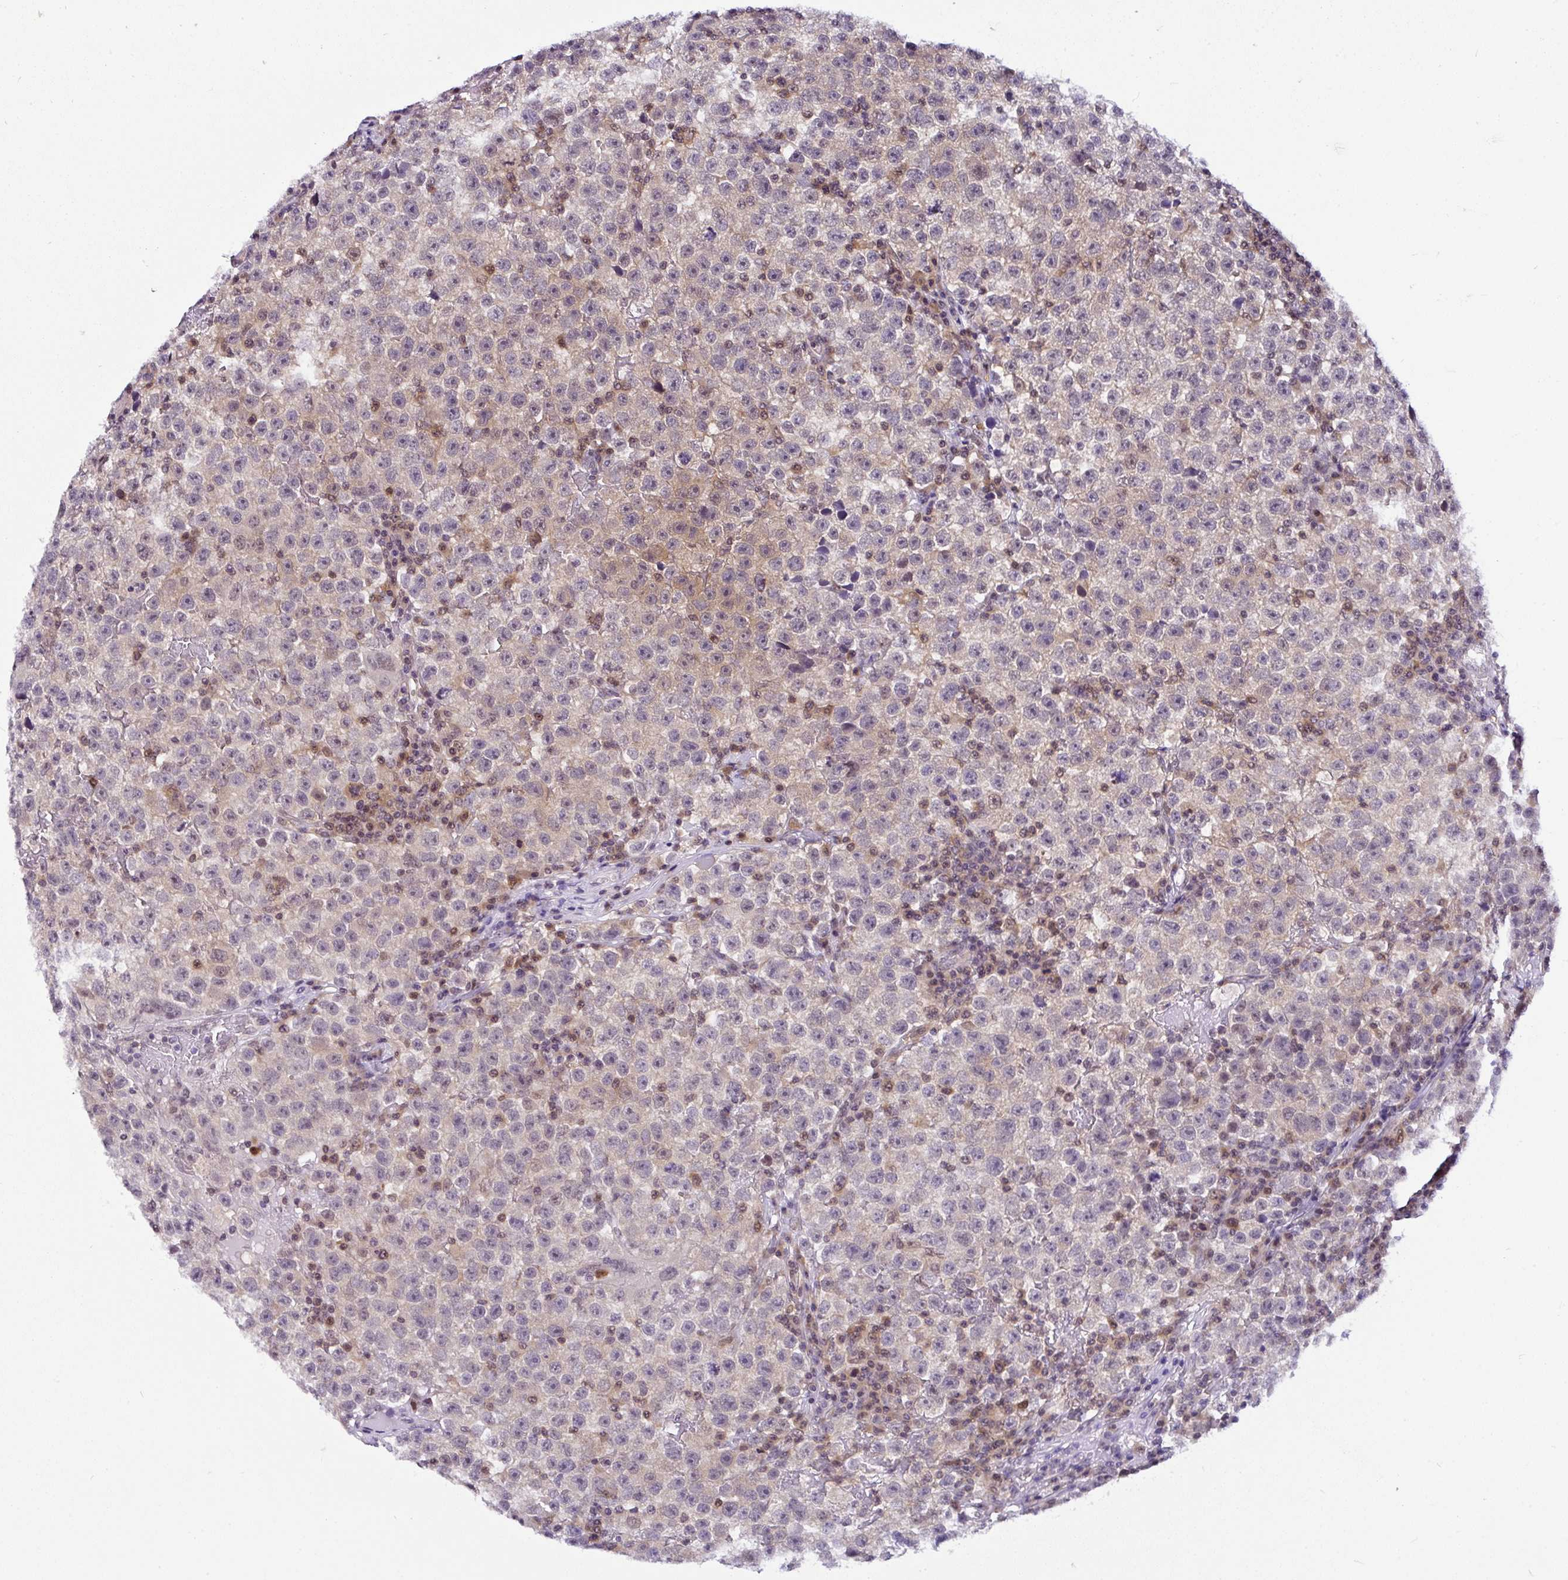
{"staining": {"intensity": "weak", "quantity": "<25%", "location": "cytoplasmic/membranous"}, "tissue": "testis cancer", "cell_type": "Tumor cells", "image_type": "cancer", "snomed": [{"axis": "morphology", "description": "Seminoma, NOS"}, {"axis": "topography", "description": "Testis"}], "caption": "An immunohistochemistry (IHC) histopathology image of seminoma (testis) is shown. There is no staining in tumor cells of seminoma (testis). (Brightfield microscopy of DAB (3,3'-diaminobenzidine) immunohistochemistry (IHC) at high magnification).", "gene": "PIN4", "patient": {"sex": "male", "age": 22}}